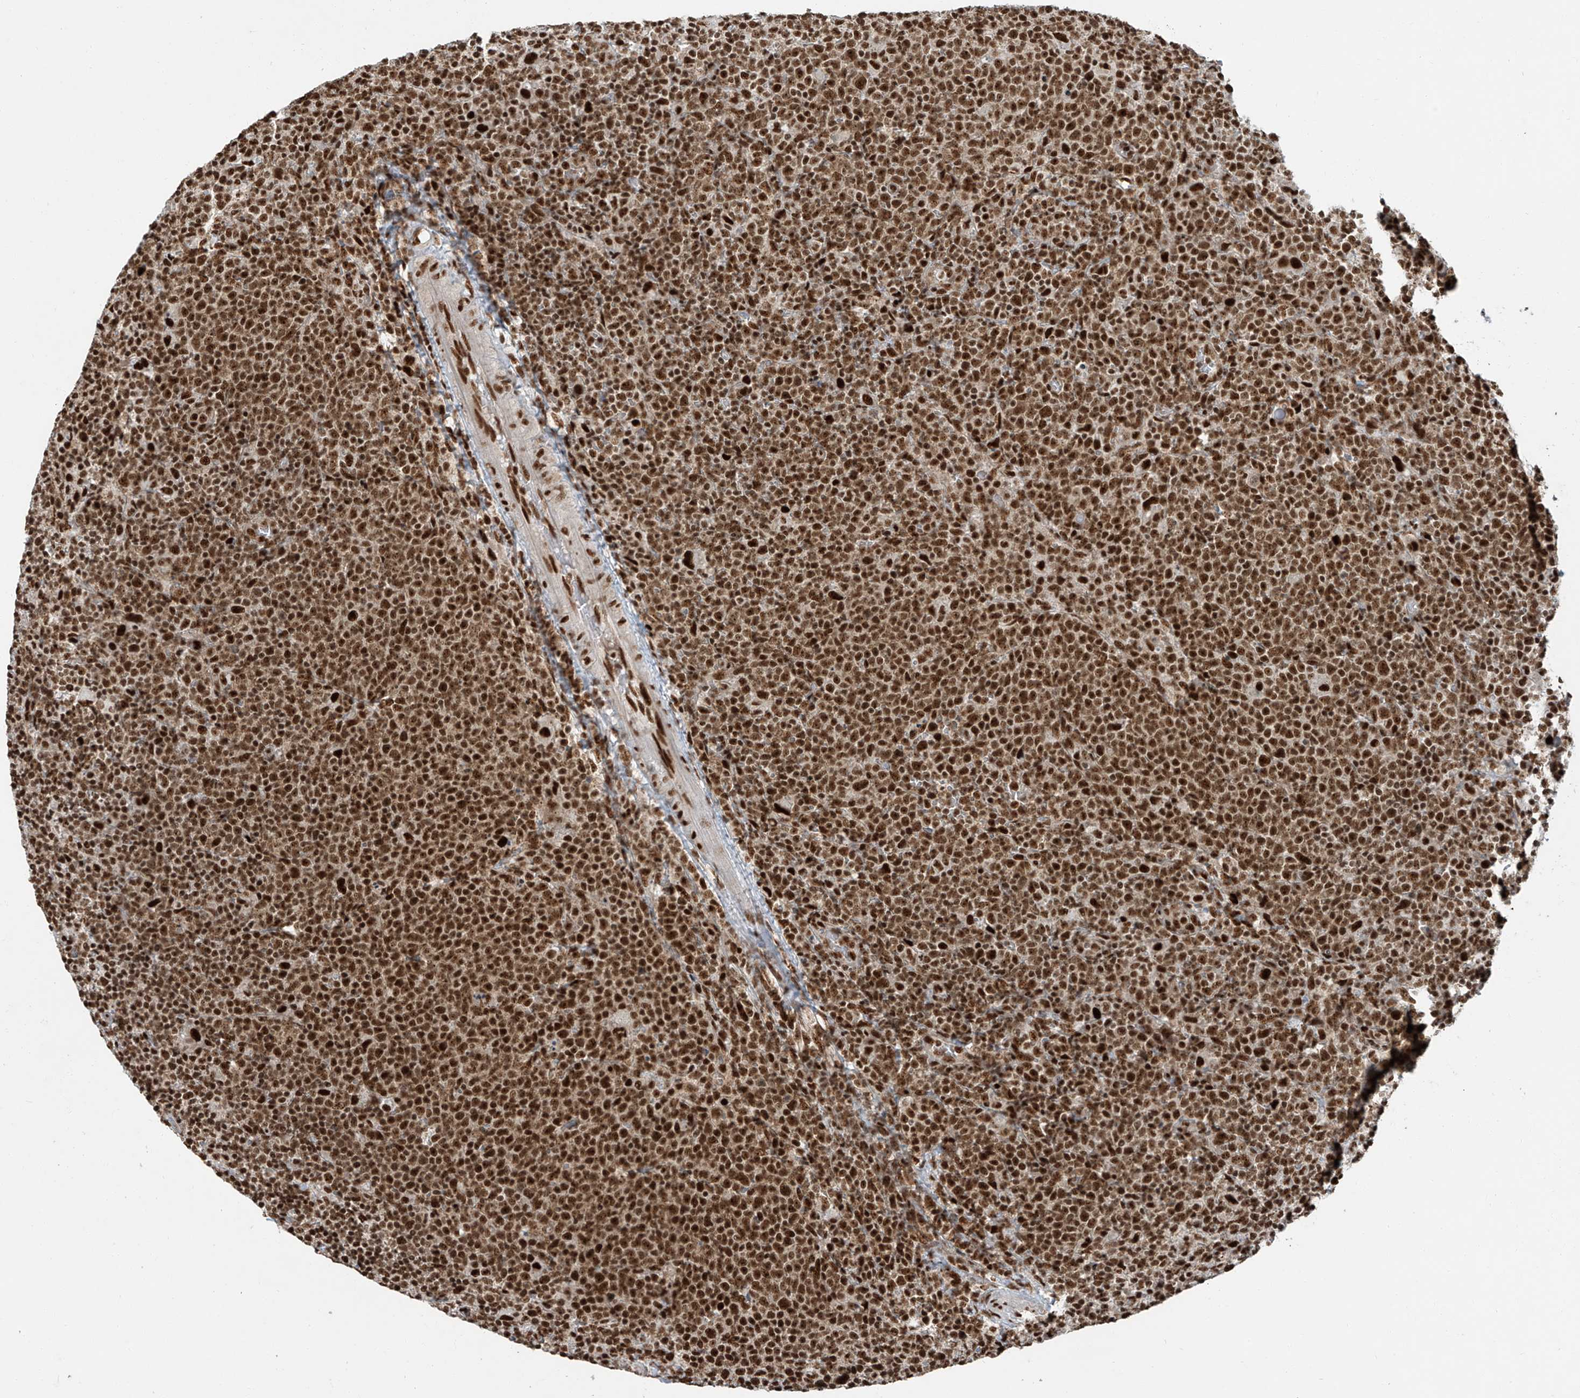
{"staining": {"intensity": "strong", "quantity": ">75%", "location": "nuclear"}, "tissue": "lymphoma", "cell_type": "Tumor cells", "image_type": "cancer", "snomed": [{"axis": "morphology", "description": "Malignant lymphoma, non-Hodgkin's type, High grade"}, {"axis": "topography", "description": "Lymph node"}], "caption": "Protein analysis of malignant lymphoma, non-Hodgkin's type (high-grade) tissue demonstrates strong nuclear positivity in about >75% of tumor cells.", "gene": "FAM193B", "patient": {"sex": "male", "age": 61}}